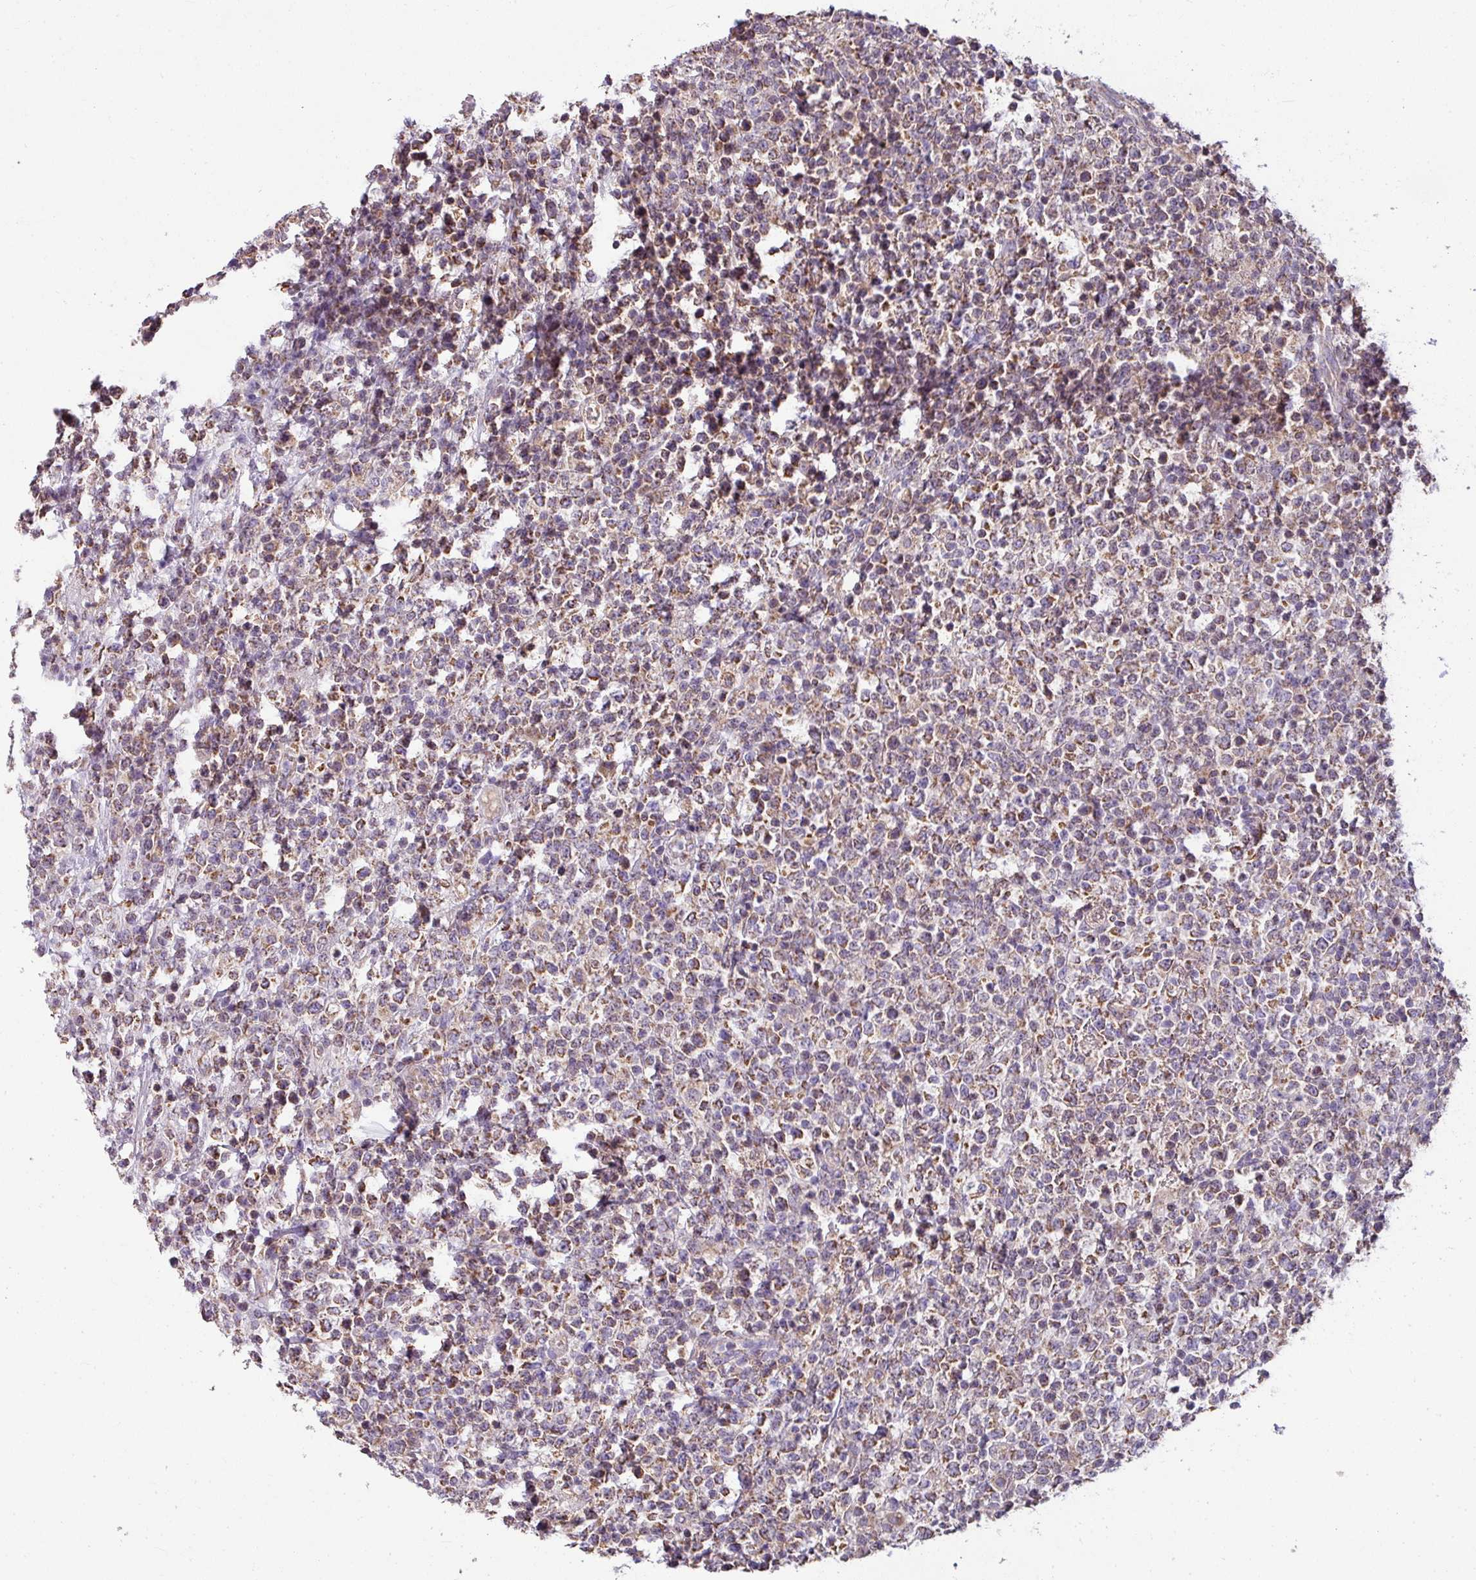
{"staining": {"intensity": "moderate", "quantity": "25%-75%", "location": "cytoplasmic/membranous"}, "tissue": "lymphoma", "cell_type": "Tumor cells", "image_type": "cancer", "snomed": [{"axis": "morphology", "description": "Malignant lymphoma, non-Hodgkin's type, High grade"}, {"axis": "topography", "description": "Colon"}], "caption": "Lymphoma tissue exhibits moderate cytoplasmic/membranous expression in about 25%-75% of tumor cells", "gene": "PALS2", "patient": {"sex": "female", "age": 53}}